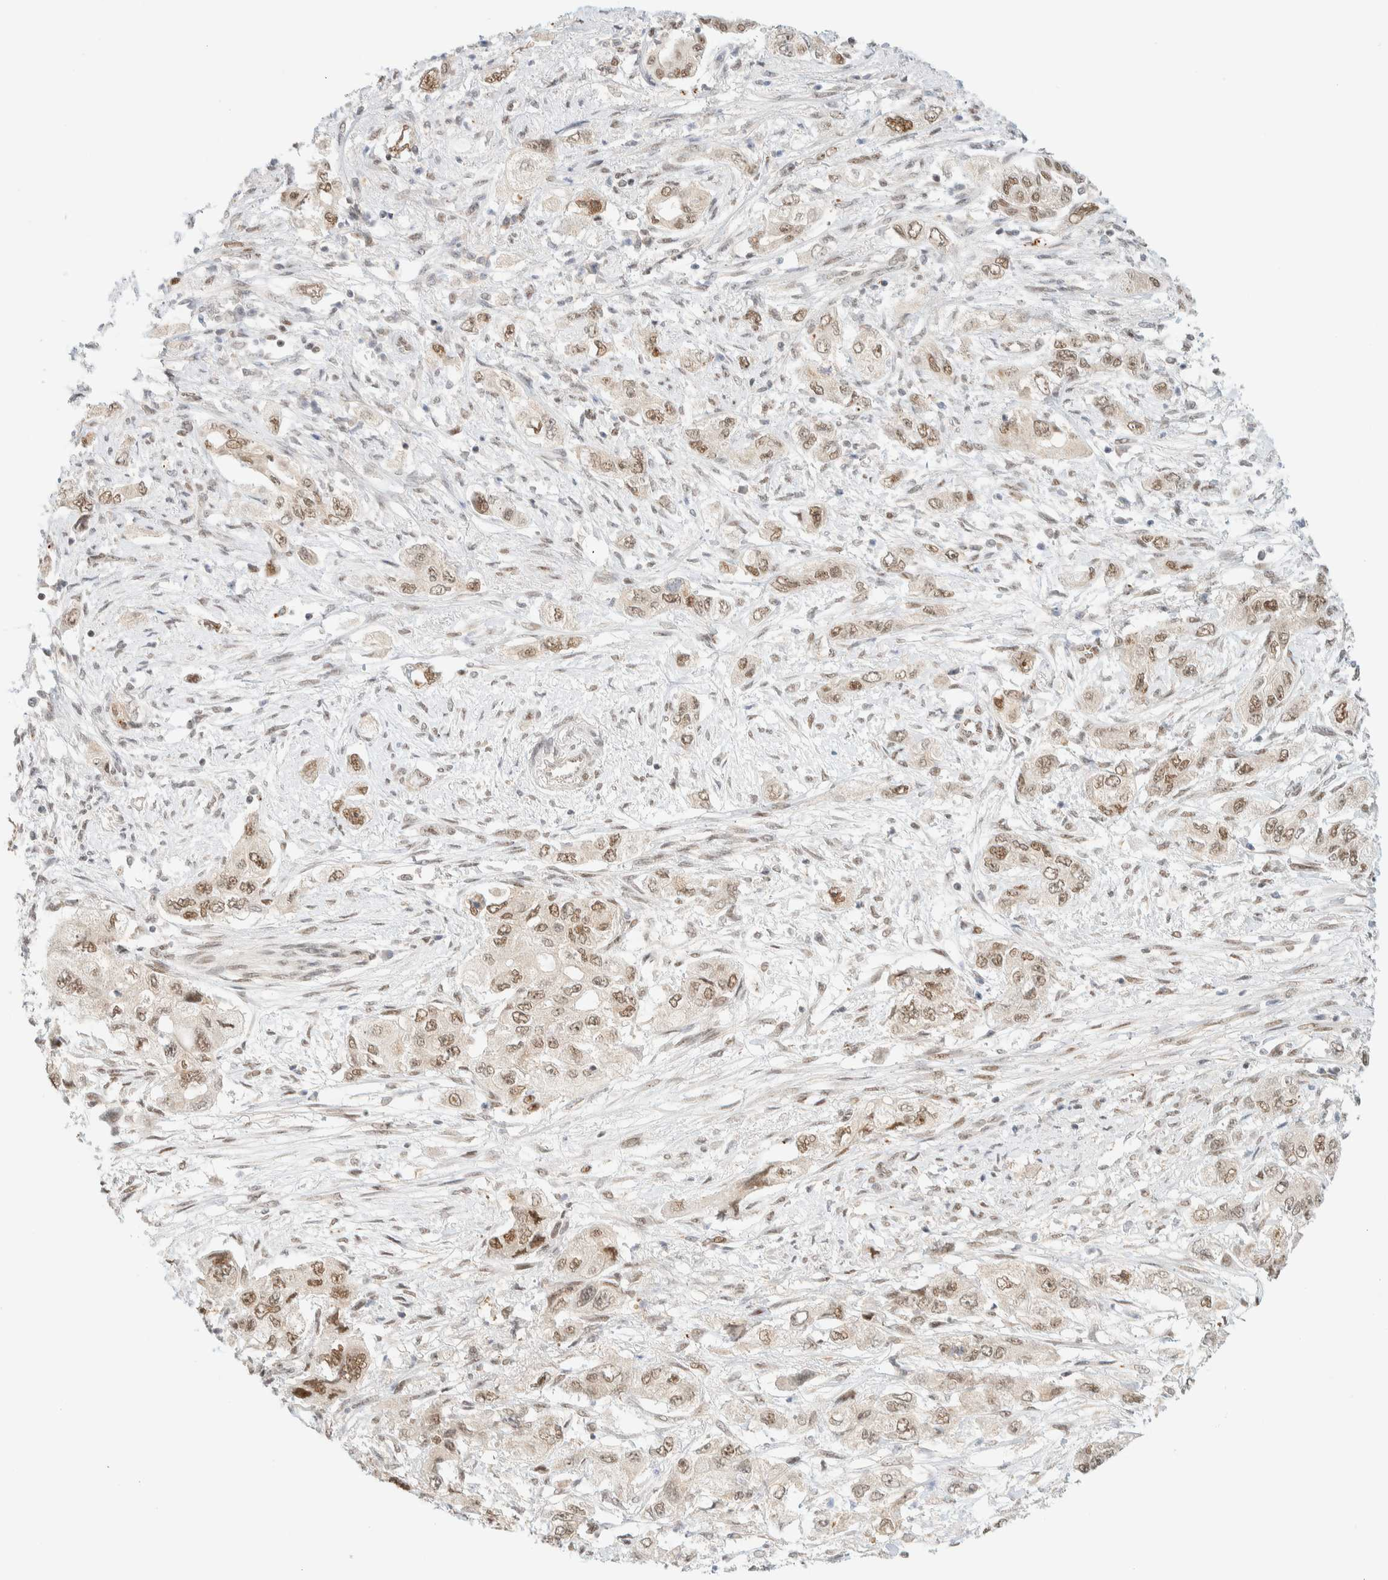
{"staining": {"intensity": "weak", "quantity": ">75%", "location": "nuclear"}, "tissue": "pancreatic cancer", "cell_type": "Tumor cells", "image_type": "cancer", "snomed": [{"axis": "morphology", "description": "Adenocarcinoma, NOS"}, {"axis": "topography", "description": "Pancreas"}], "caption": "Immunohistochemical staining of pancreatic cancer exhibits low levels of weak nuclear protein positivity in approximately >75% of tumor cells. Nuclei are stained in blue.", "gene": "PYGO2", "patient": {"sex": "female", "age": 73}}